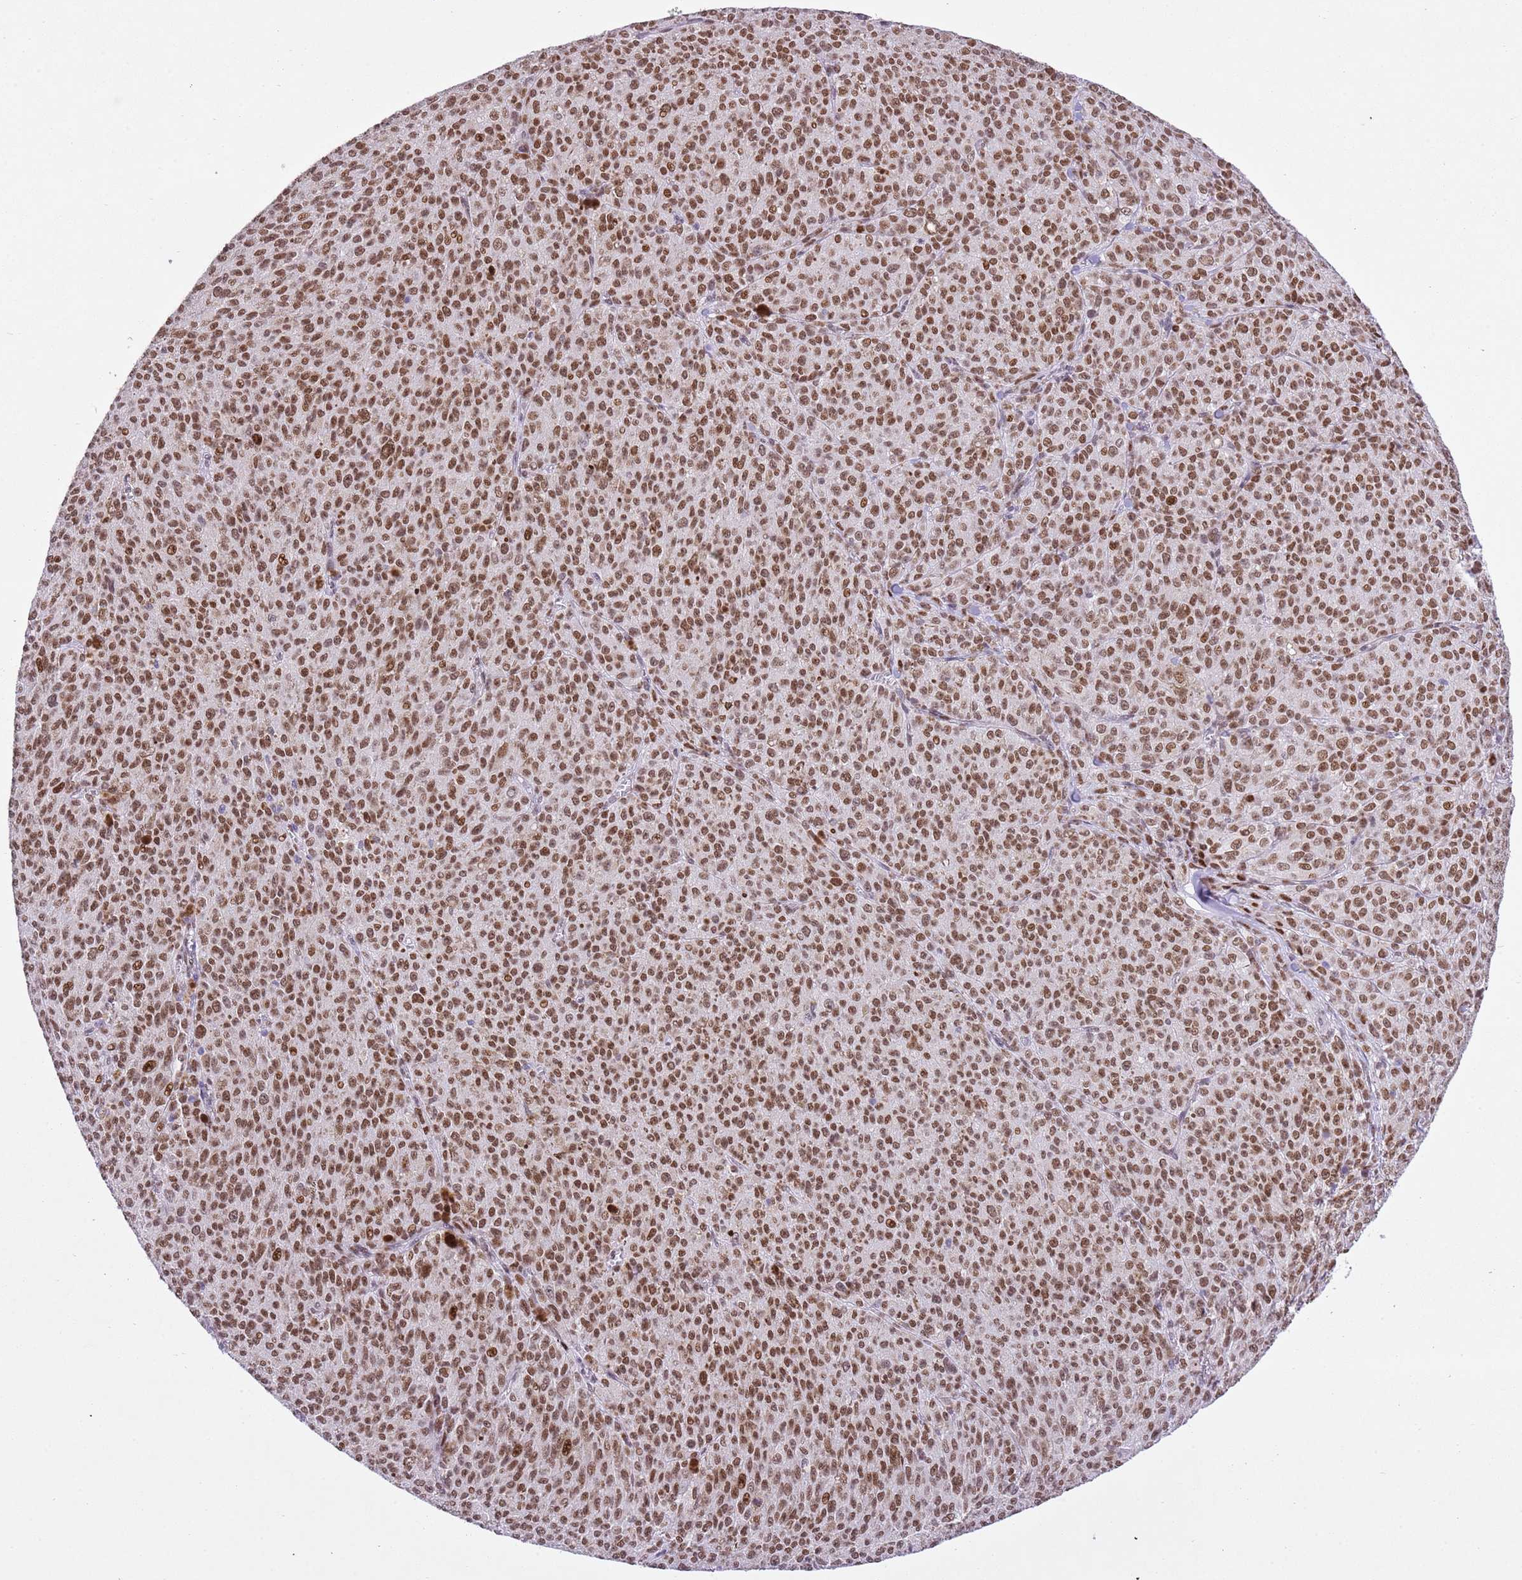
{"staining": {"intensity": "strong", "quantity": ">75%", "location": "nuclear"}, "tissue": "melanoma", "cell_type": "Tumor cells", "image_type": "cancer", "snomed": [{"axis": "morphology", "description": "Malignant melanoma, NOS"}, {"axis": "topography", "description": "Skin"}], "caption": "An image showing strong nuclear expression in about >75% of tumor cells in melanoma, as visualized by brown immunohistochemical staining.", "gene": "NACC2", "patient": {"sex": "female", "age": 52}}